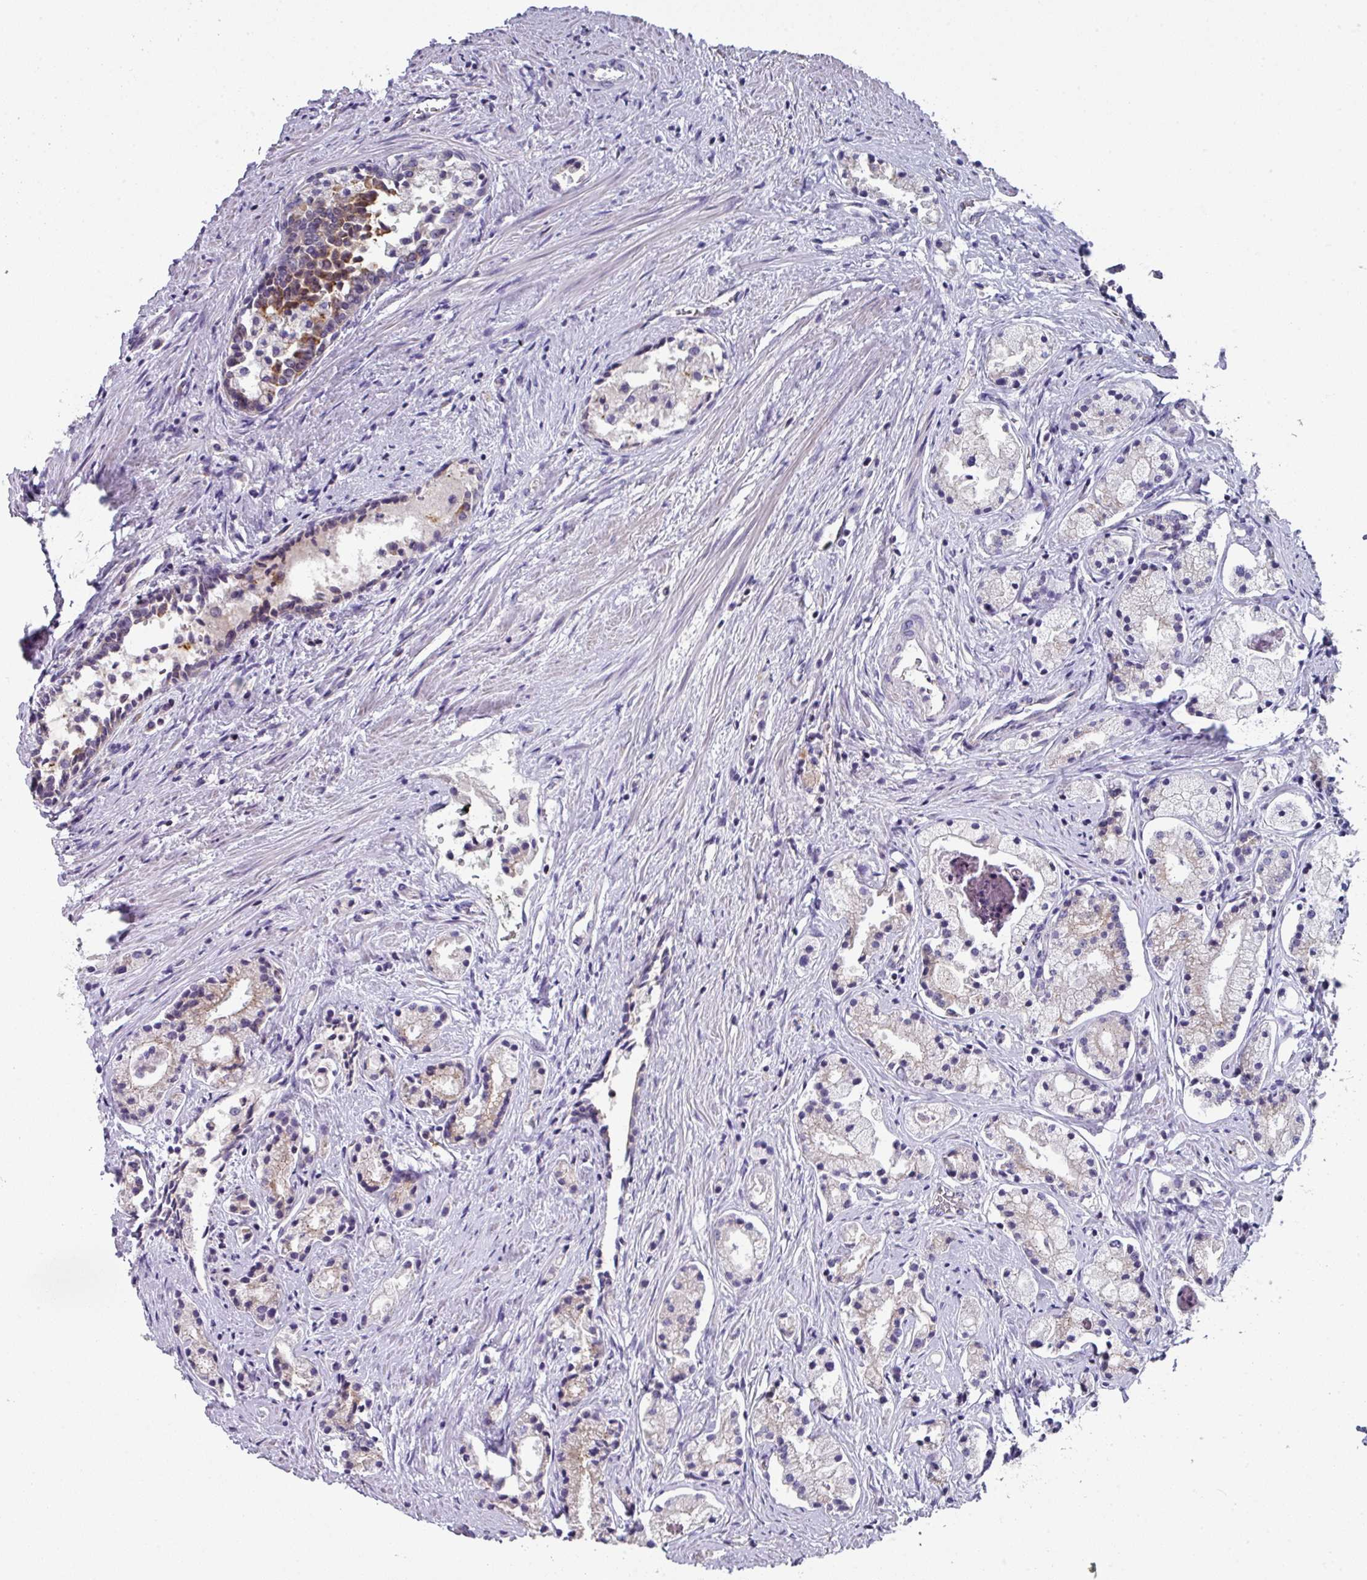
{"staining": {"intensity": "weak", "quantity": "<25%", "location": "cytoplasmic/membranous"}, "tissue": "prostate cancer", "cell_type": "Tumor cells", "image_type": "cancer", "snomed": [{"axis": "morphology", "description": "Adenocarcinoma, High grade"}, {"axis": "topography", "description": "Prostate"}], "caption": "Protein analysis of prostate cancer displays no significant staining in tumor cells.", "gene": "DCAF12L2", "patient": {"sex": "male", "age": 69}}